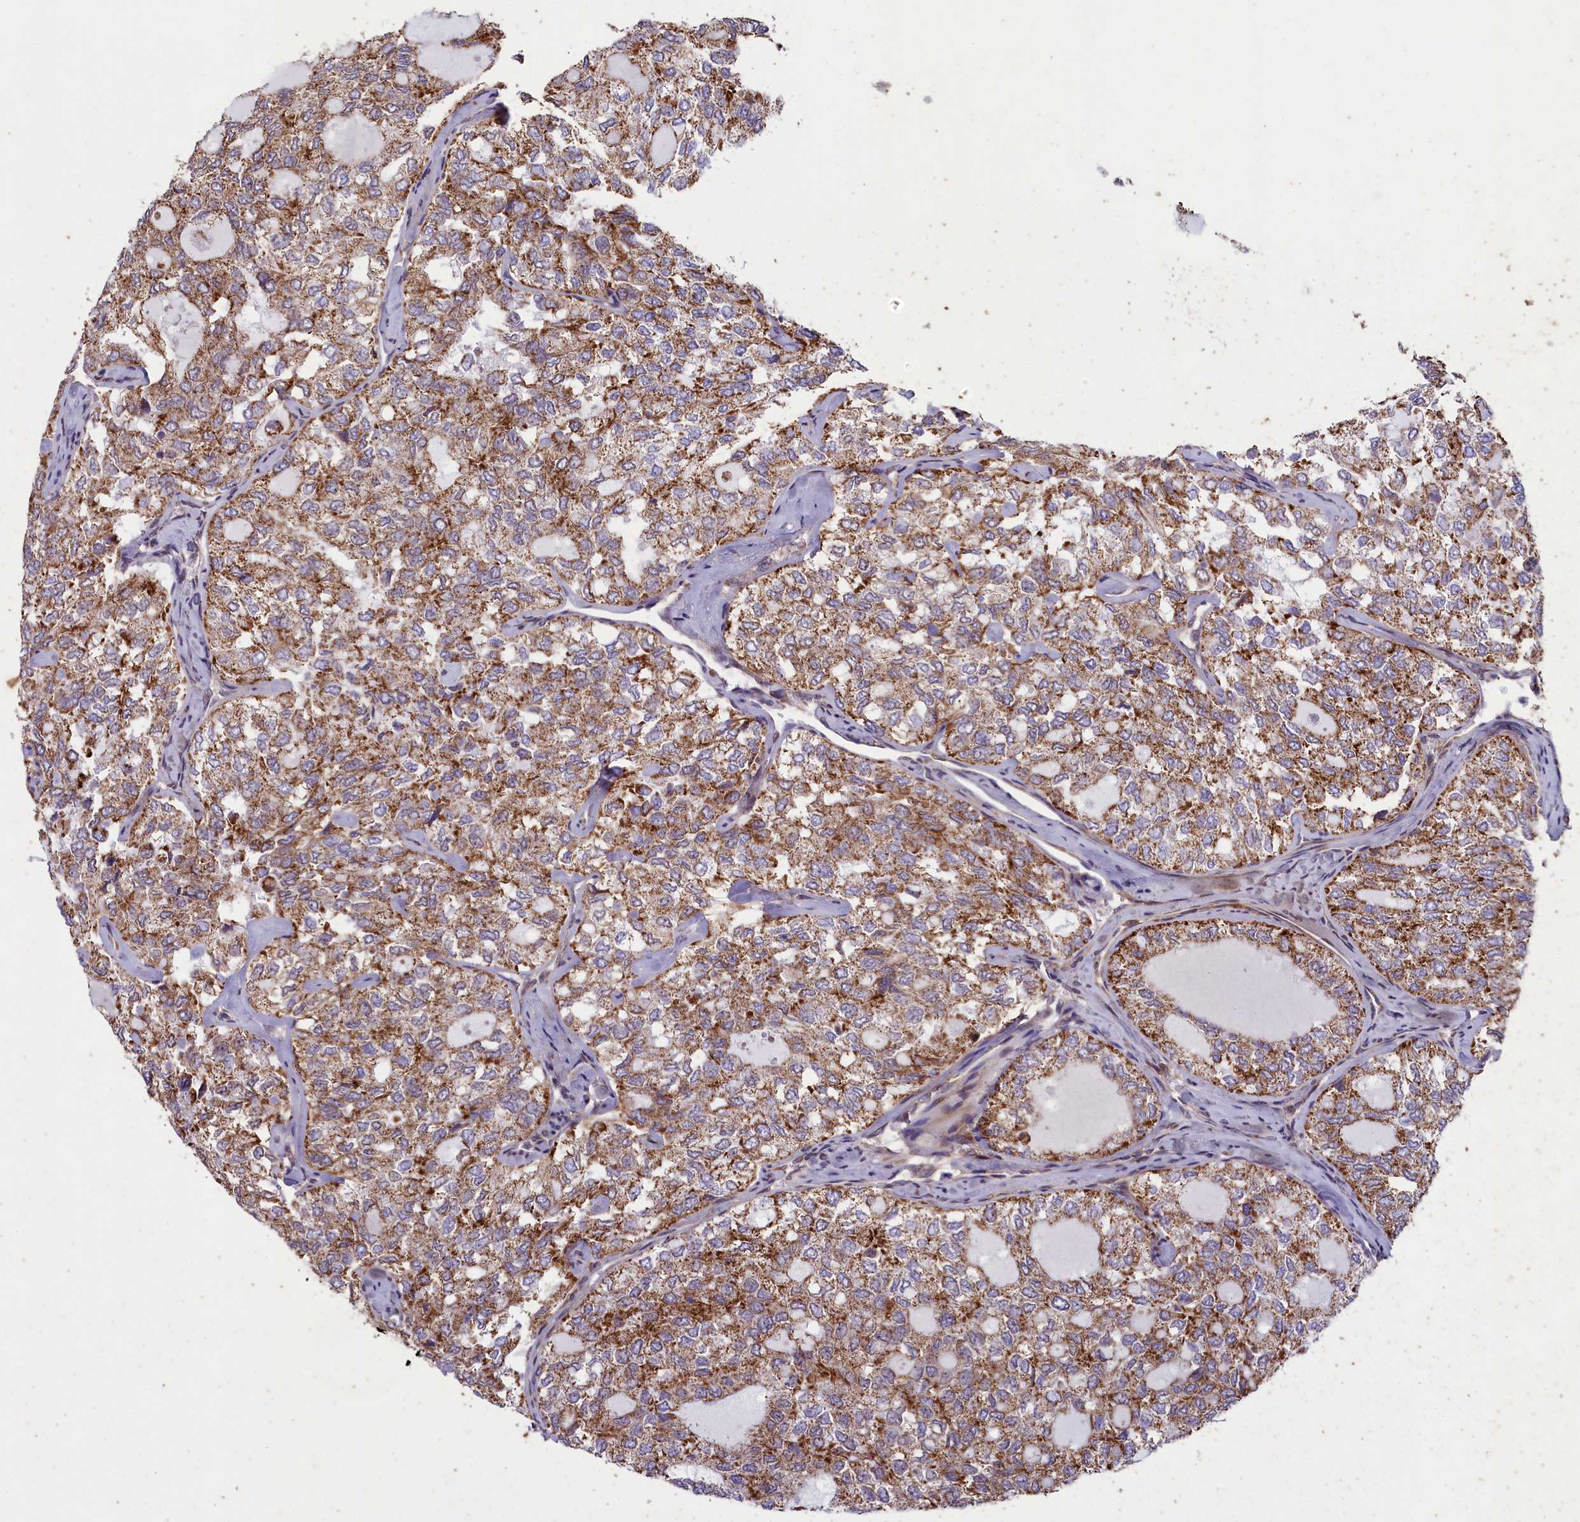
{"staining": {"intensity": "strong", "quantity": ">75%", "location": "cytoplasmic/membranous"}, "tissue": "thyroid cancer", "cell_type": "Tumor cells", "image_type": "cancer", "snomed": [{"axis": "morphology", "description": "Follicular adenoma carcinoma, NOS"}, {"axis": "topography", "description": "Thyroid gland"}], "caption": "Thyroid cancer stained with IHC reveals strong cytoplasmic/membranous staining in approximately >75% of tumor cells.", "gene": "ACAD8", "patient": {"sex": "male", "age": 75}}